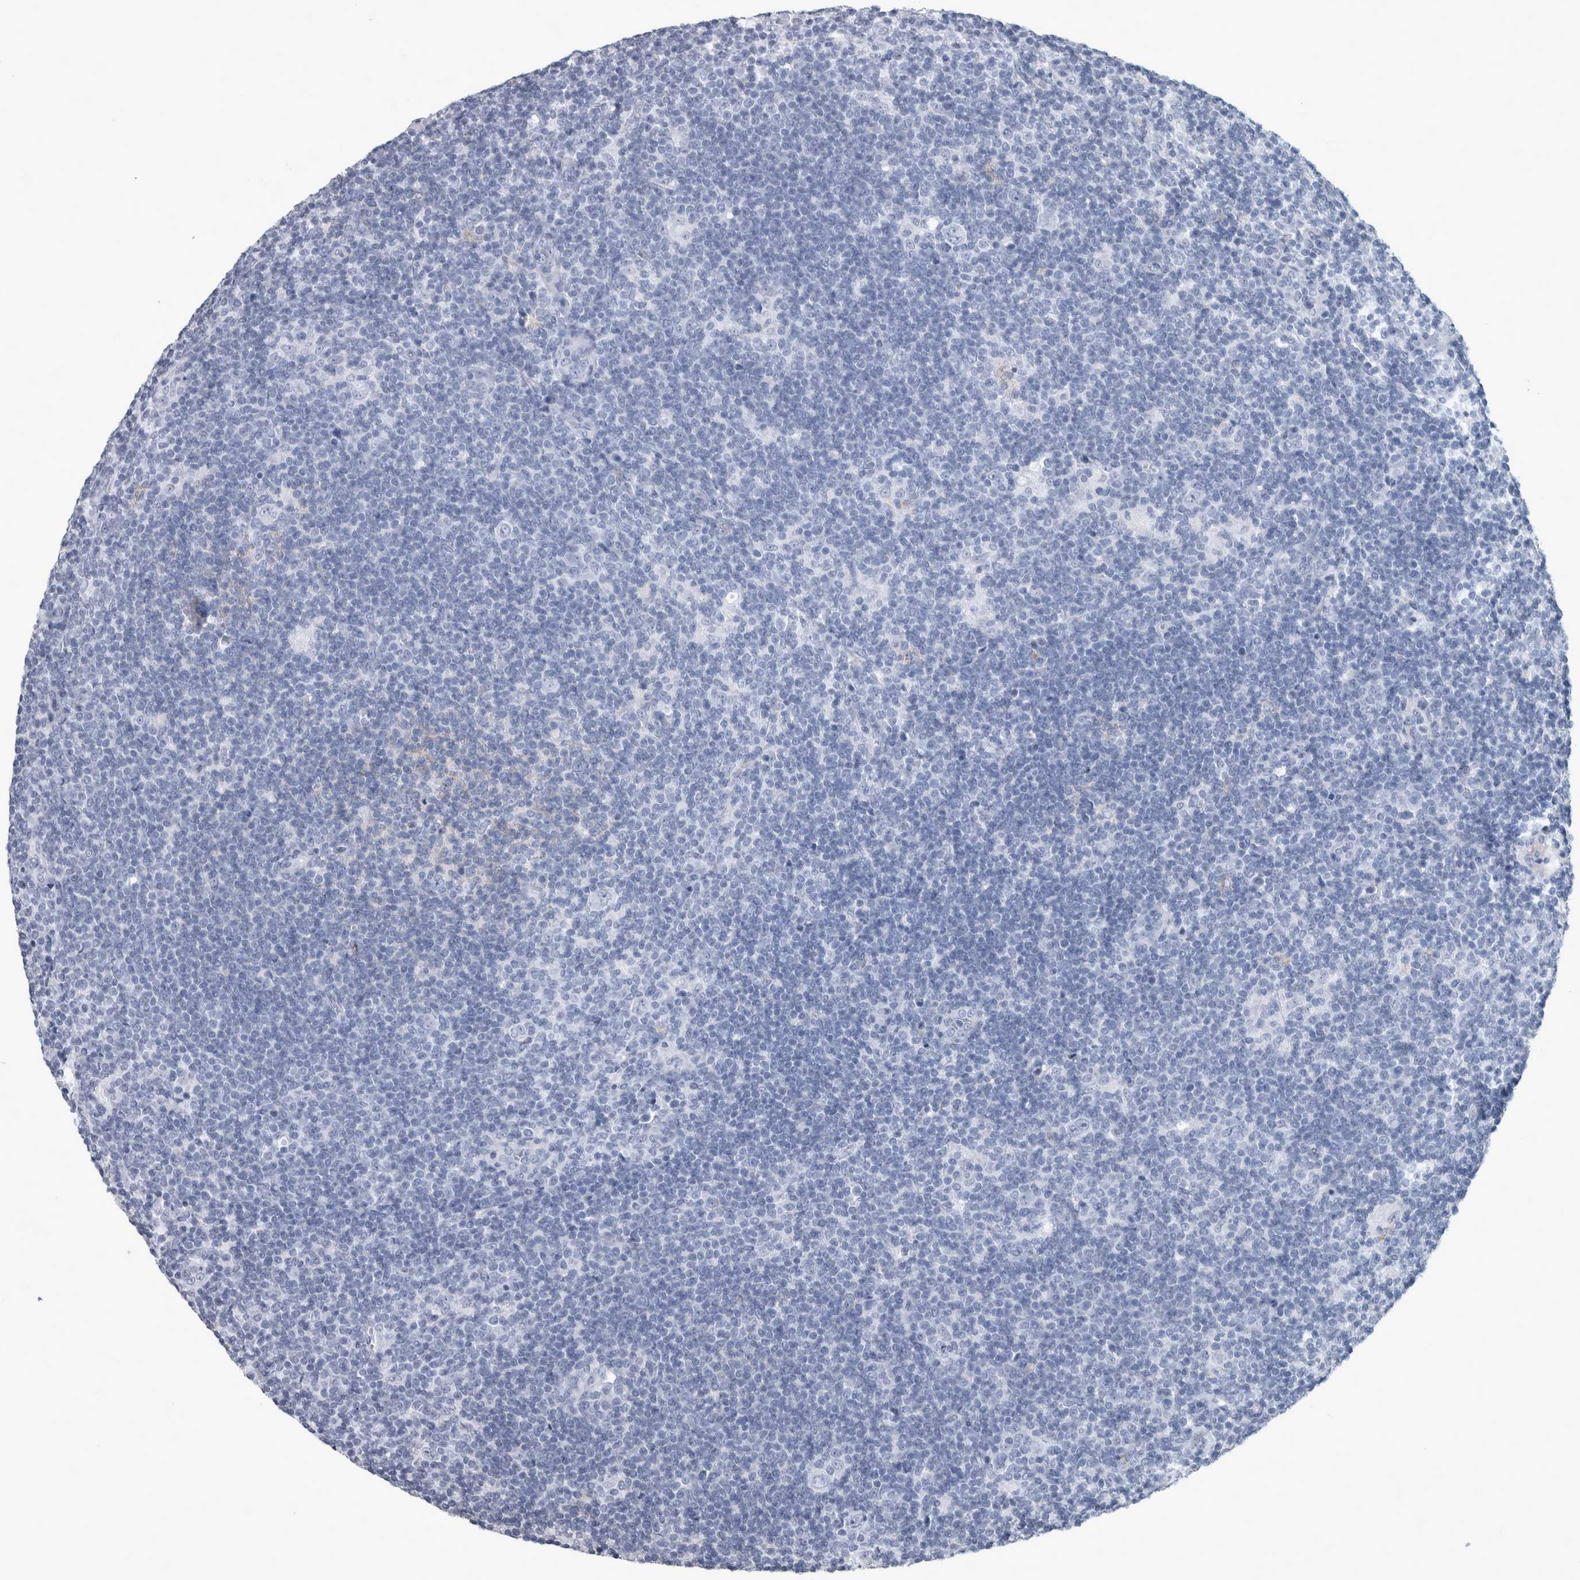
{"staining": {"intensity": "negative", "quantity": "none", "location": "none"}, "tissue": "lymphoma", "cell_type": "Tumor cells", "image_type": "cancer", "snomed": [{"axis": "morphology", "description": "Hodgkin's disease, NOS"}, {"axis": "topography", "description": "Lymph node"}], "caption": "Histopathology image shows no protein staining in tumor cells of Hodgkin's disease tissue.", "gene": "DSG2", "patient": {"sex": "female", "age": 57}}